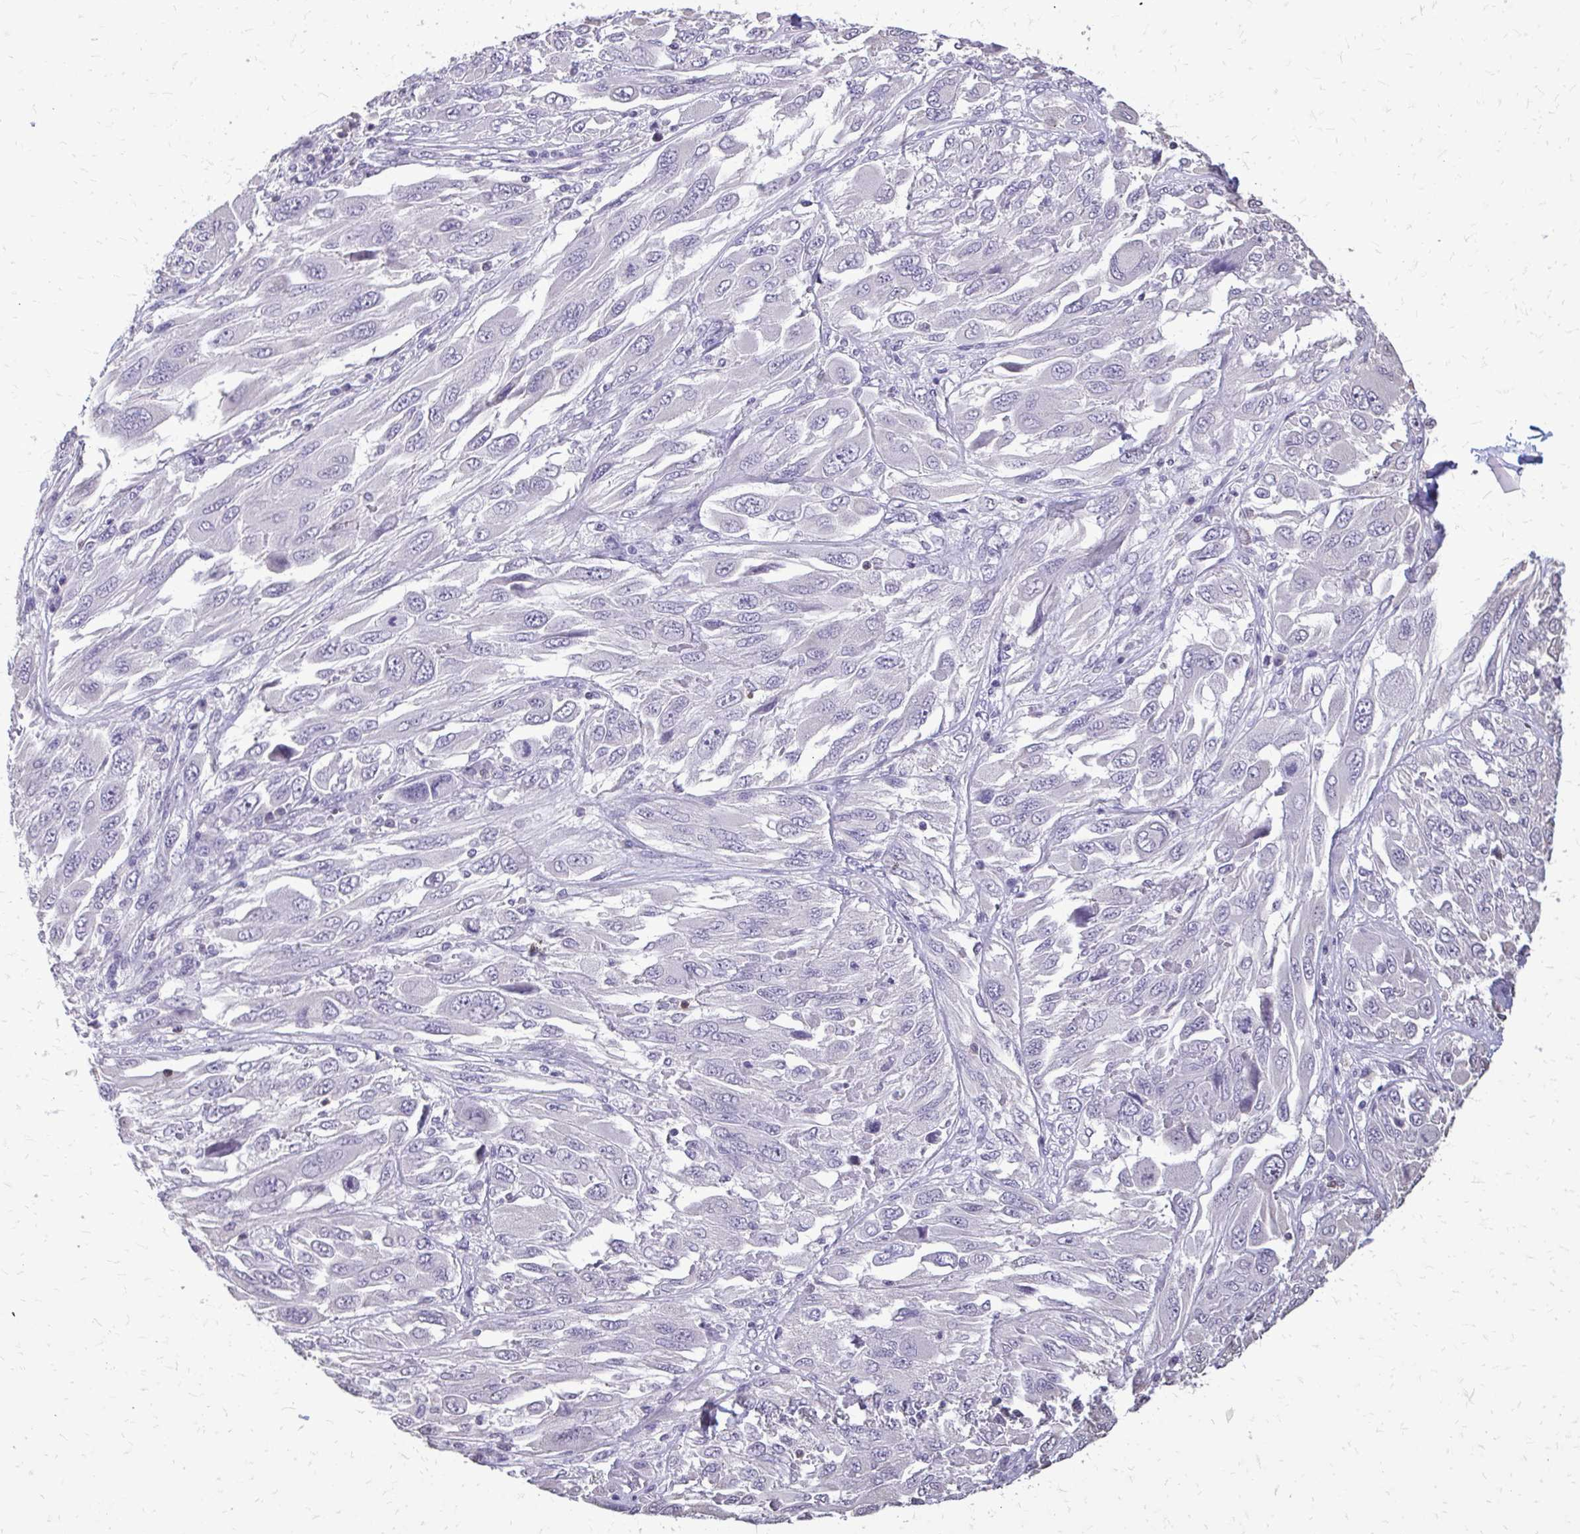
{"staining": {"intensity": "negative", "quantity": "none", "location": "none"}, "tissue": "melanoma", "cell_type": "Tumor cells", "image_type": "cancer", "snomed": [{"axis": "morphology", "description": "Malignant melanoma, NOS"}, {"axis": "topography", "description": "Skin"}], "caption": "IHC histopathology image of human melanoma stained for a protein (brown), which reveals no positivity in tumor cells.", "gene": "AKAP5", "patient": {"sex": "female", "age": 91}}